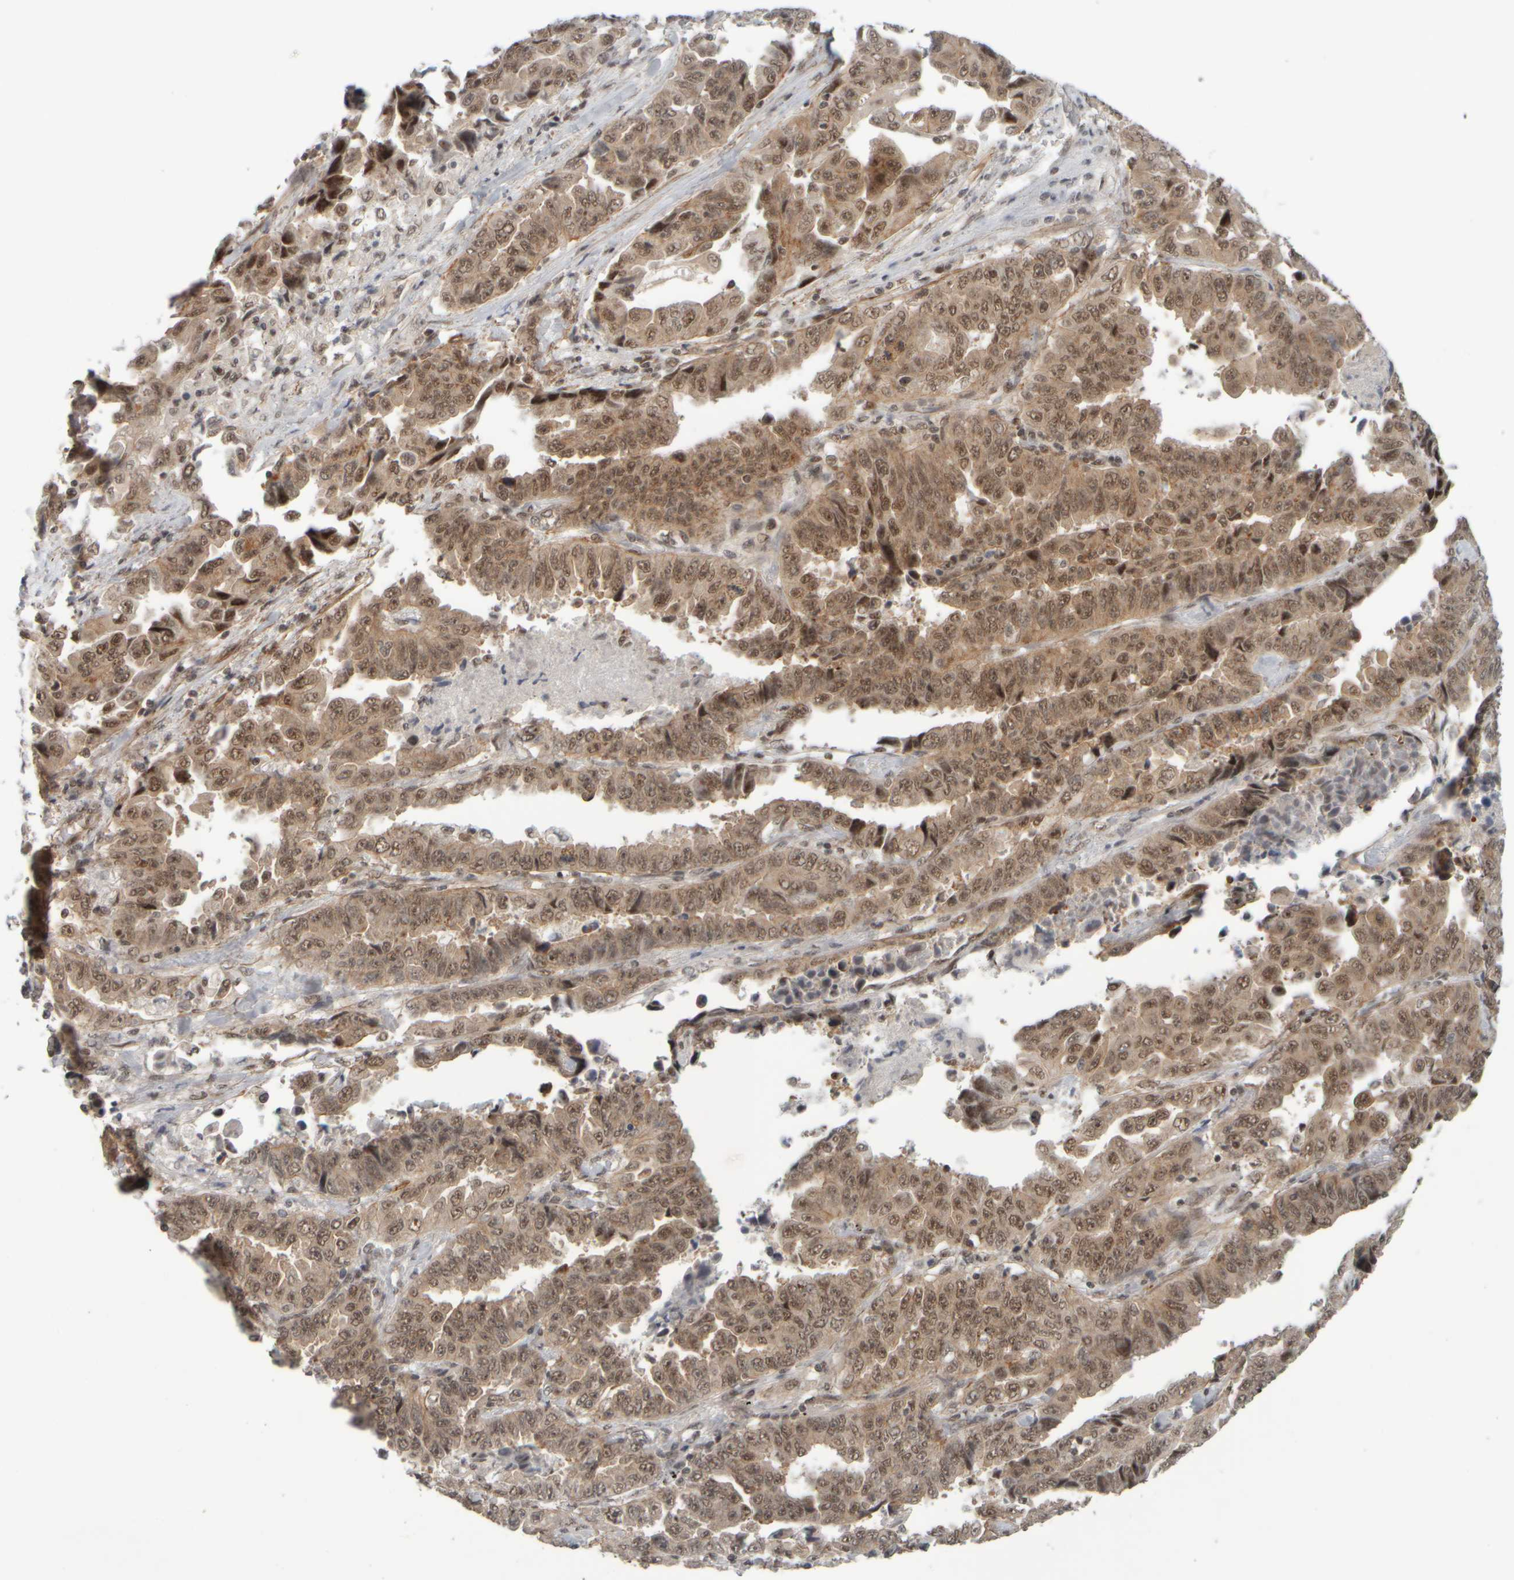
{"staining": {"intensity": "moderate", "quantity": ">75%", "location": "cytoplasmic/membranous,nuclear"}, "tissue": "lung cancer", "cell_type": "Tumor cells", "image_type": "cancer", "snomed": [{"axis": "morphology", "description": "Adenocarcinoma, NOS"}, {"axis": "topography", "description": "Lung"}], "caption": "Human lung adenocarcinoma stained for a protein (brown) shows moderate cytoplasmic/membranous and nuclear positive staining in approximately >75% of tumor cells.", "gene": "SYNRG", "patient": {"sex": "female", "age": 51}}